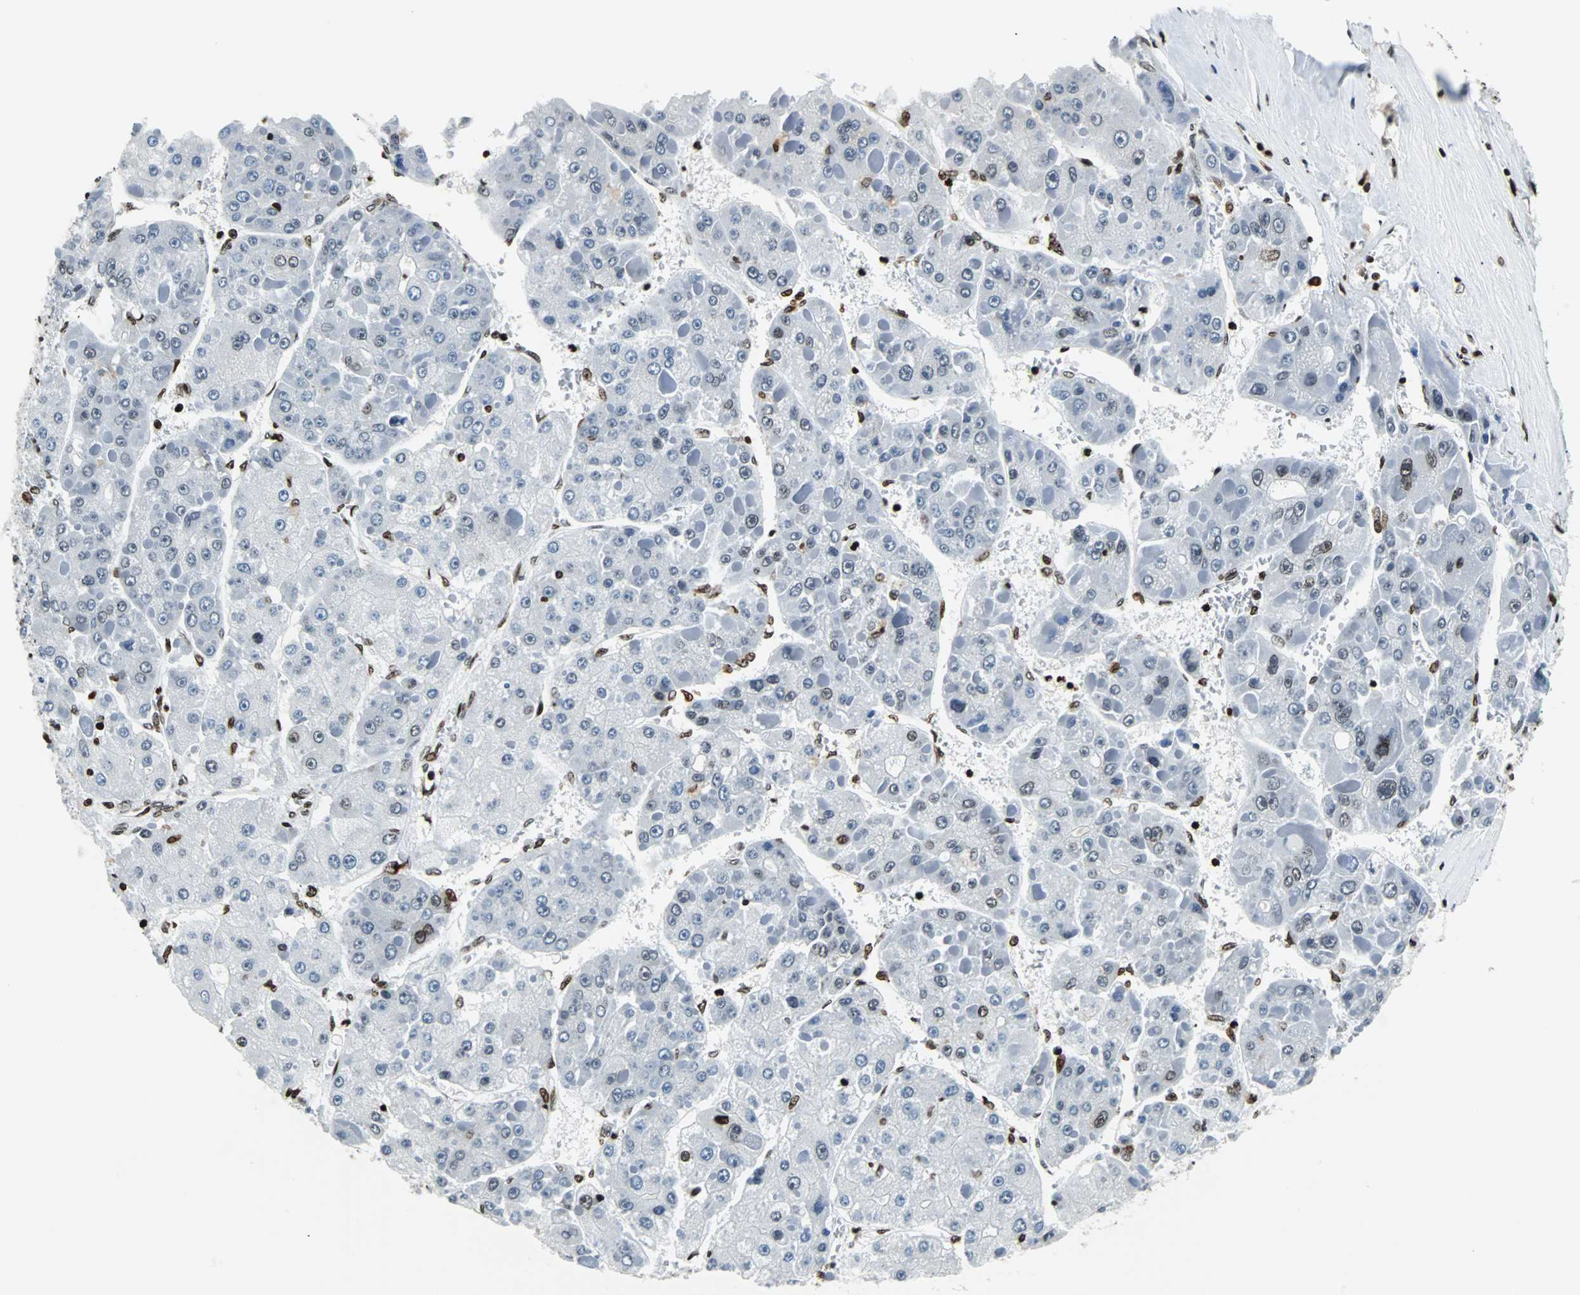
{"staining": {"intensity": "moderate", "quantity": "<25%", "location": "nuclear"}, "tissue": "liver cancer", "cell_type": "Tumor cells", "image_type": "cancer", "snomed": [{"axis": "morphology", "description": "Carcinoma, Hepatocellular, NOS"}, {"axis": "topography", "description": "Liver"}], "caption": "IHC (DAB (3,3'-diaminobenzidine)) staining of human liver cancer (hepatocellular carcinoma) reveals moderate nuclear protein expression in about <25% of tumor cells. Using DAB (3,3'-diaminobenzidine) (brown) and hematoxylin (blue) stains, captured at high magnification using brightfield microscopy.", "gene": "ZNF131", "patient": {"sex": "female", "age": 73}}